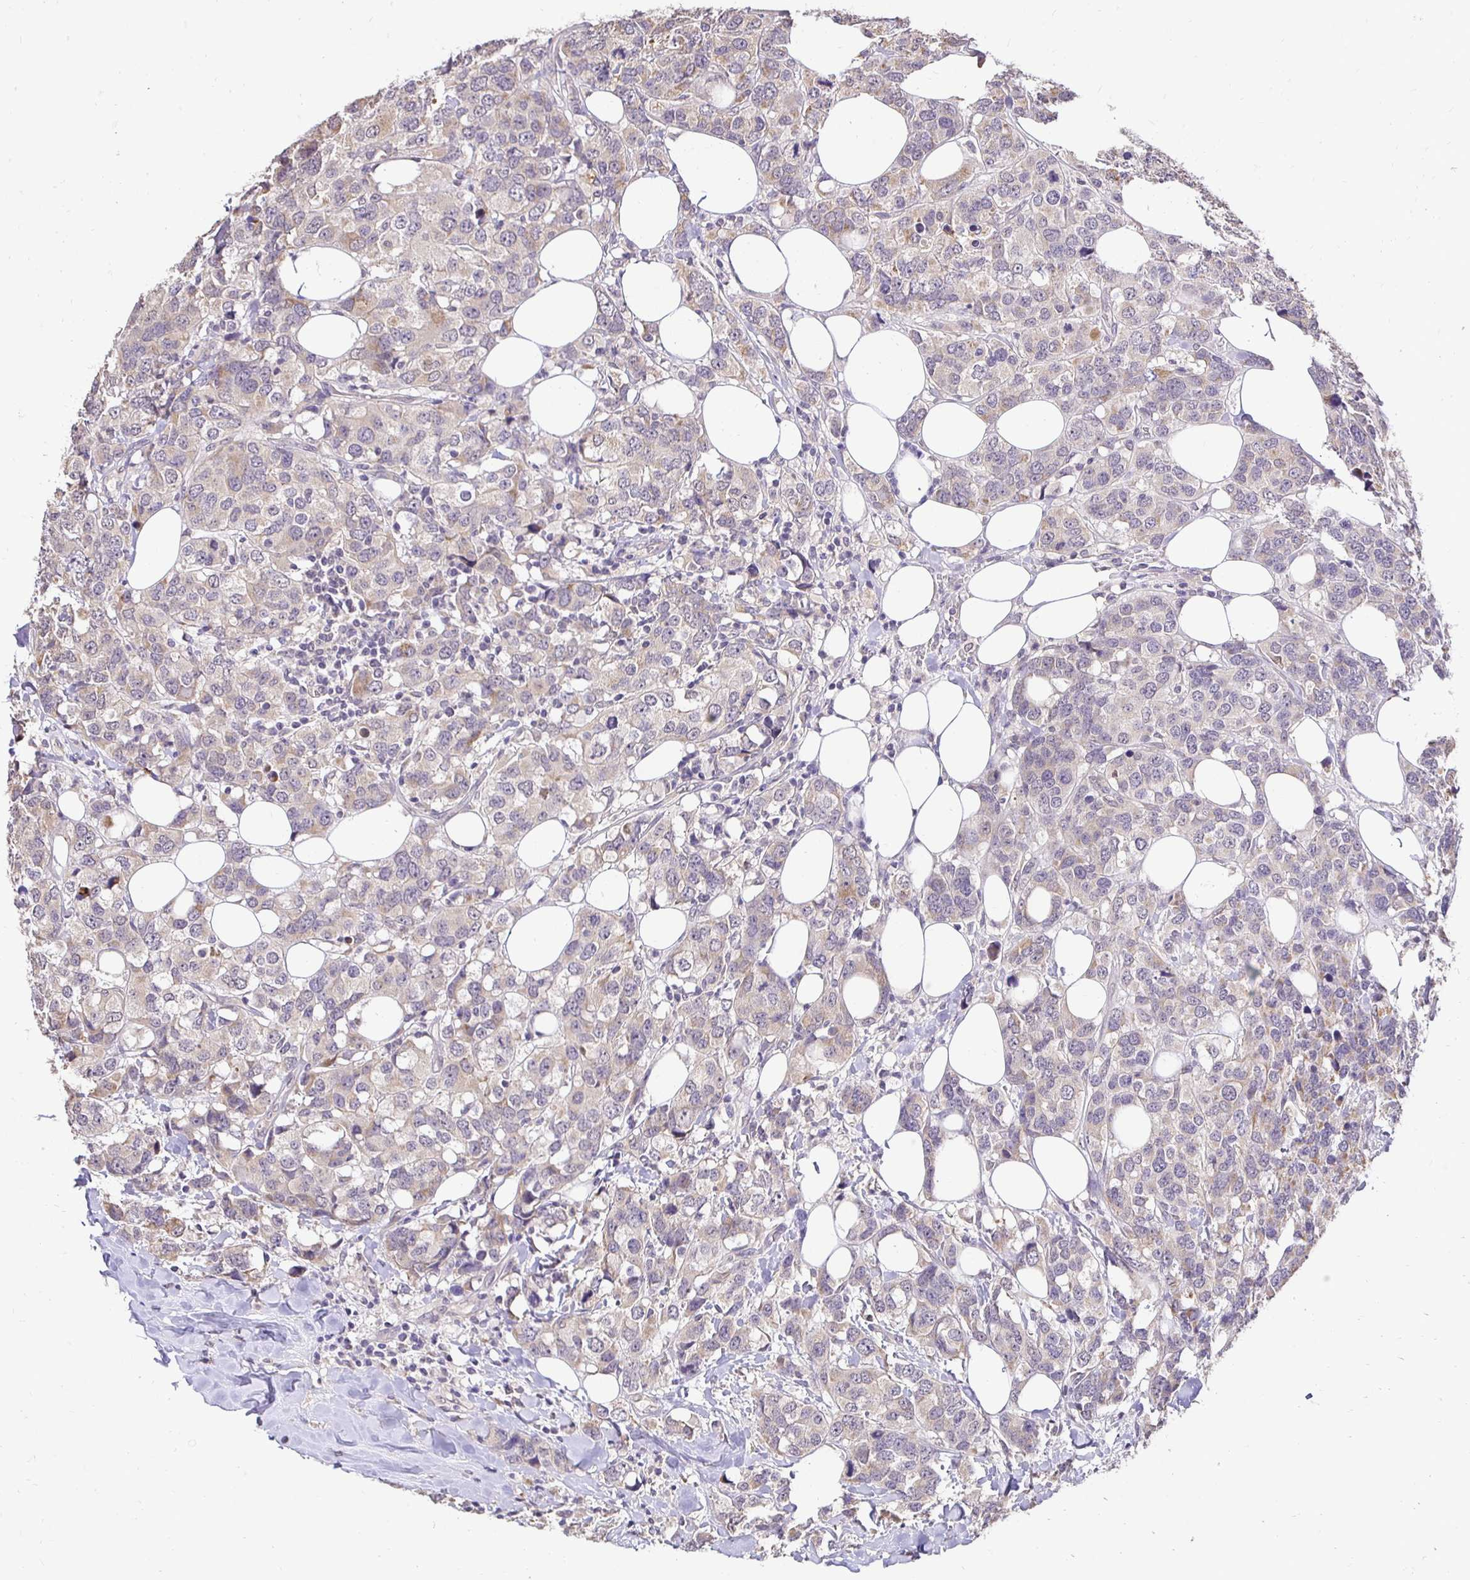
{"staining": {"intensity": "weak", "quantity": "<25%", "location": "cytoplasmic/membranous"}, "tissue": "breast cancer", "cell_type": "Tumor cells", "image_type": "cancer", "snomed": [{"axis": "morphology", "description": "Lobular carcinoma"}, {"axis": "topography", "description": "Breast"}], "caption": "Immunohistochemical staining of human breast lobular carcinoma exhibits no significant positivity in tumor cells.", "gene": "RHEBL1", "patient": {"sex": "female", "age": 59}}